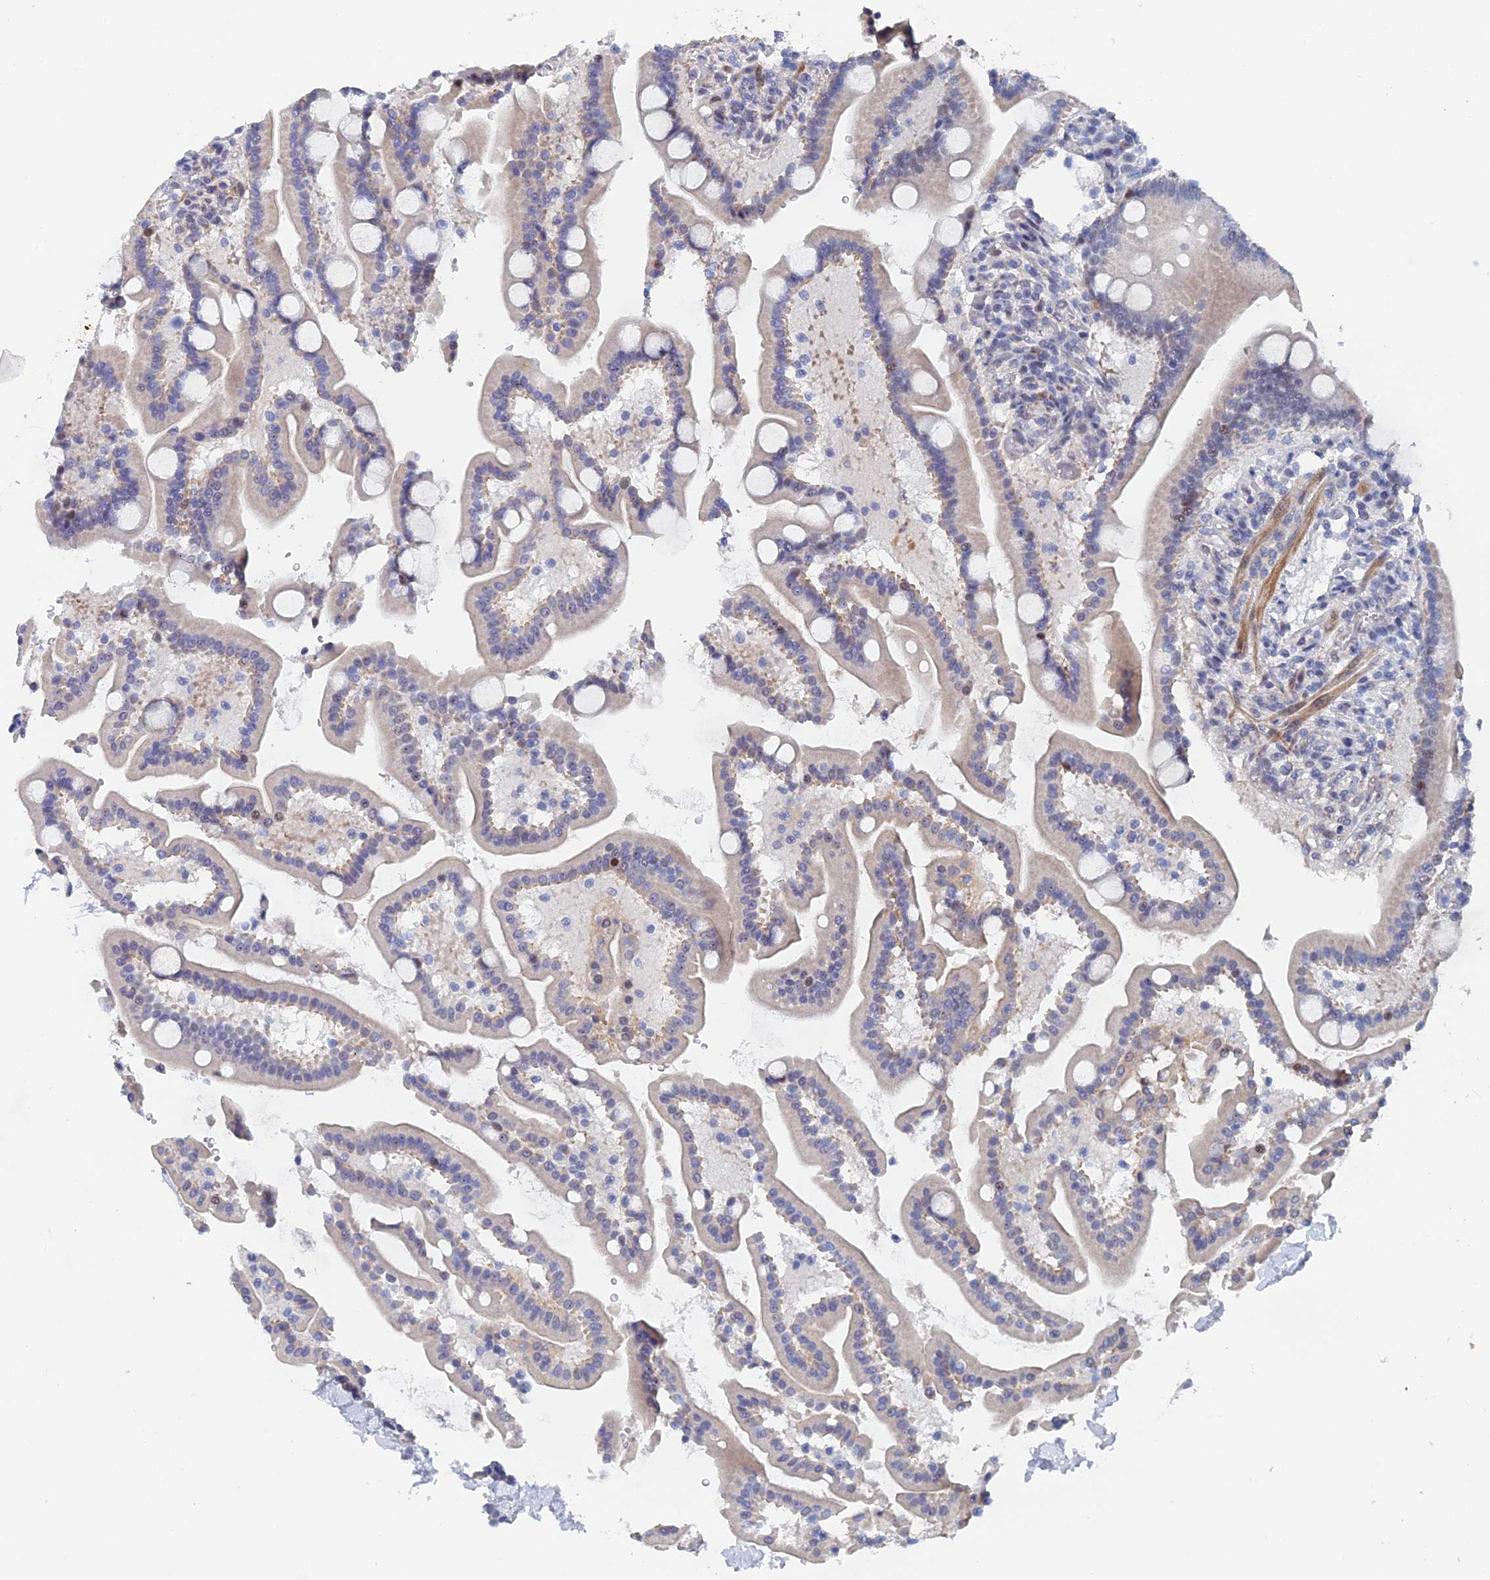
{"staining": {"intensity": "negative", "quantity": "none", "location": "none"}, "tissue": "duodenum", "cell_type": "Glandular cells", "image_type": "normal", "snomed": [{"axis": "morphology", "description": "Normal tissue, NOS"}, {"axis": "topography", "description": "Duodenum"}], "caption": "Protein analysis of unremarkable duodenum reveals no significant staining in glandular cells. Brightfield microscopy of immunohistochemistry (IHC) stained with DAB (brown) and hematoxylin (blue), captured at high magnification.", "gene": "GMNC", "patient": {"sex": "male", "age": 55}}